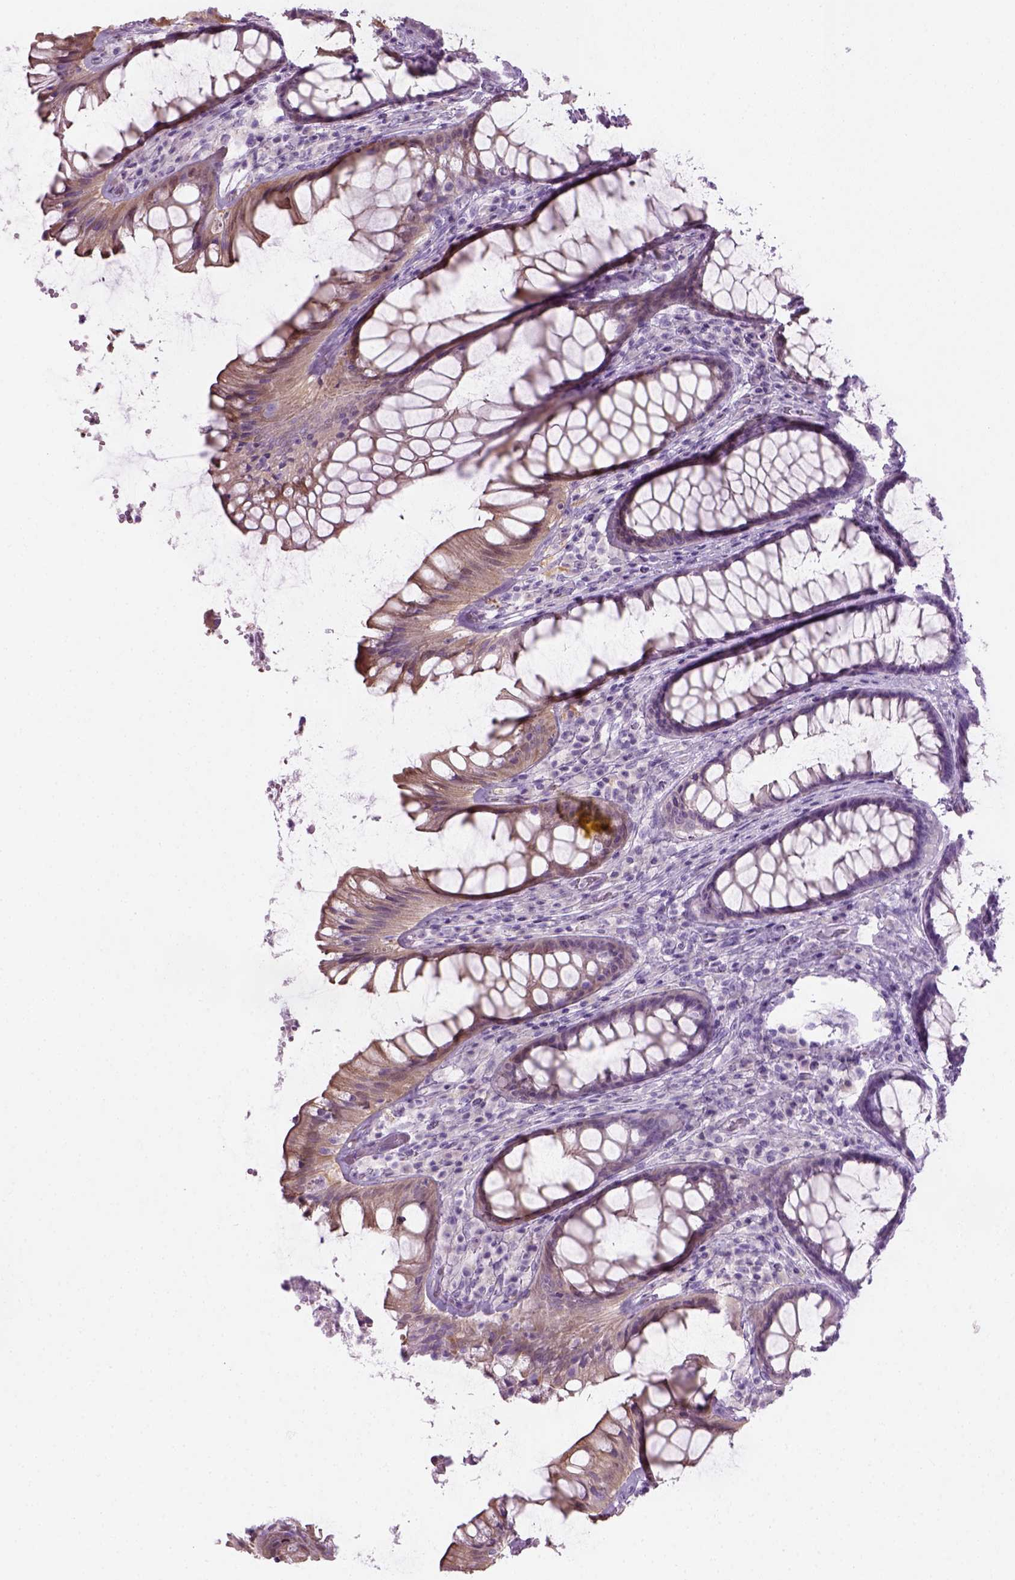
{"staining": {"intensity": "weak", "quantity": "25%-75%", "location": "cytoplasmic/membranous"}, "tissue": "rectum", "cell_type": "Glandular cells", "image_type": "normal", "snomed": [{"axis": "morphology", "description": "Normal tissue, NOS"}, {"axis": "topography", "description": "Rectum"}], "caption": "Protein expression analysis of unremarkable rectum displays weak cytoplasmic/membranous positivity in about 25%-75% of glandular cells. The protein of interest is stained brown, and the nuclei are stained in blue (DAB (3,3'-diaminobenzidine) IHC with brightfield microscopy, high magnification).", "gene": "CIBAR2", "patient": {"sex": "male", "age": 72}}